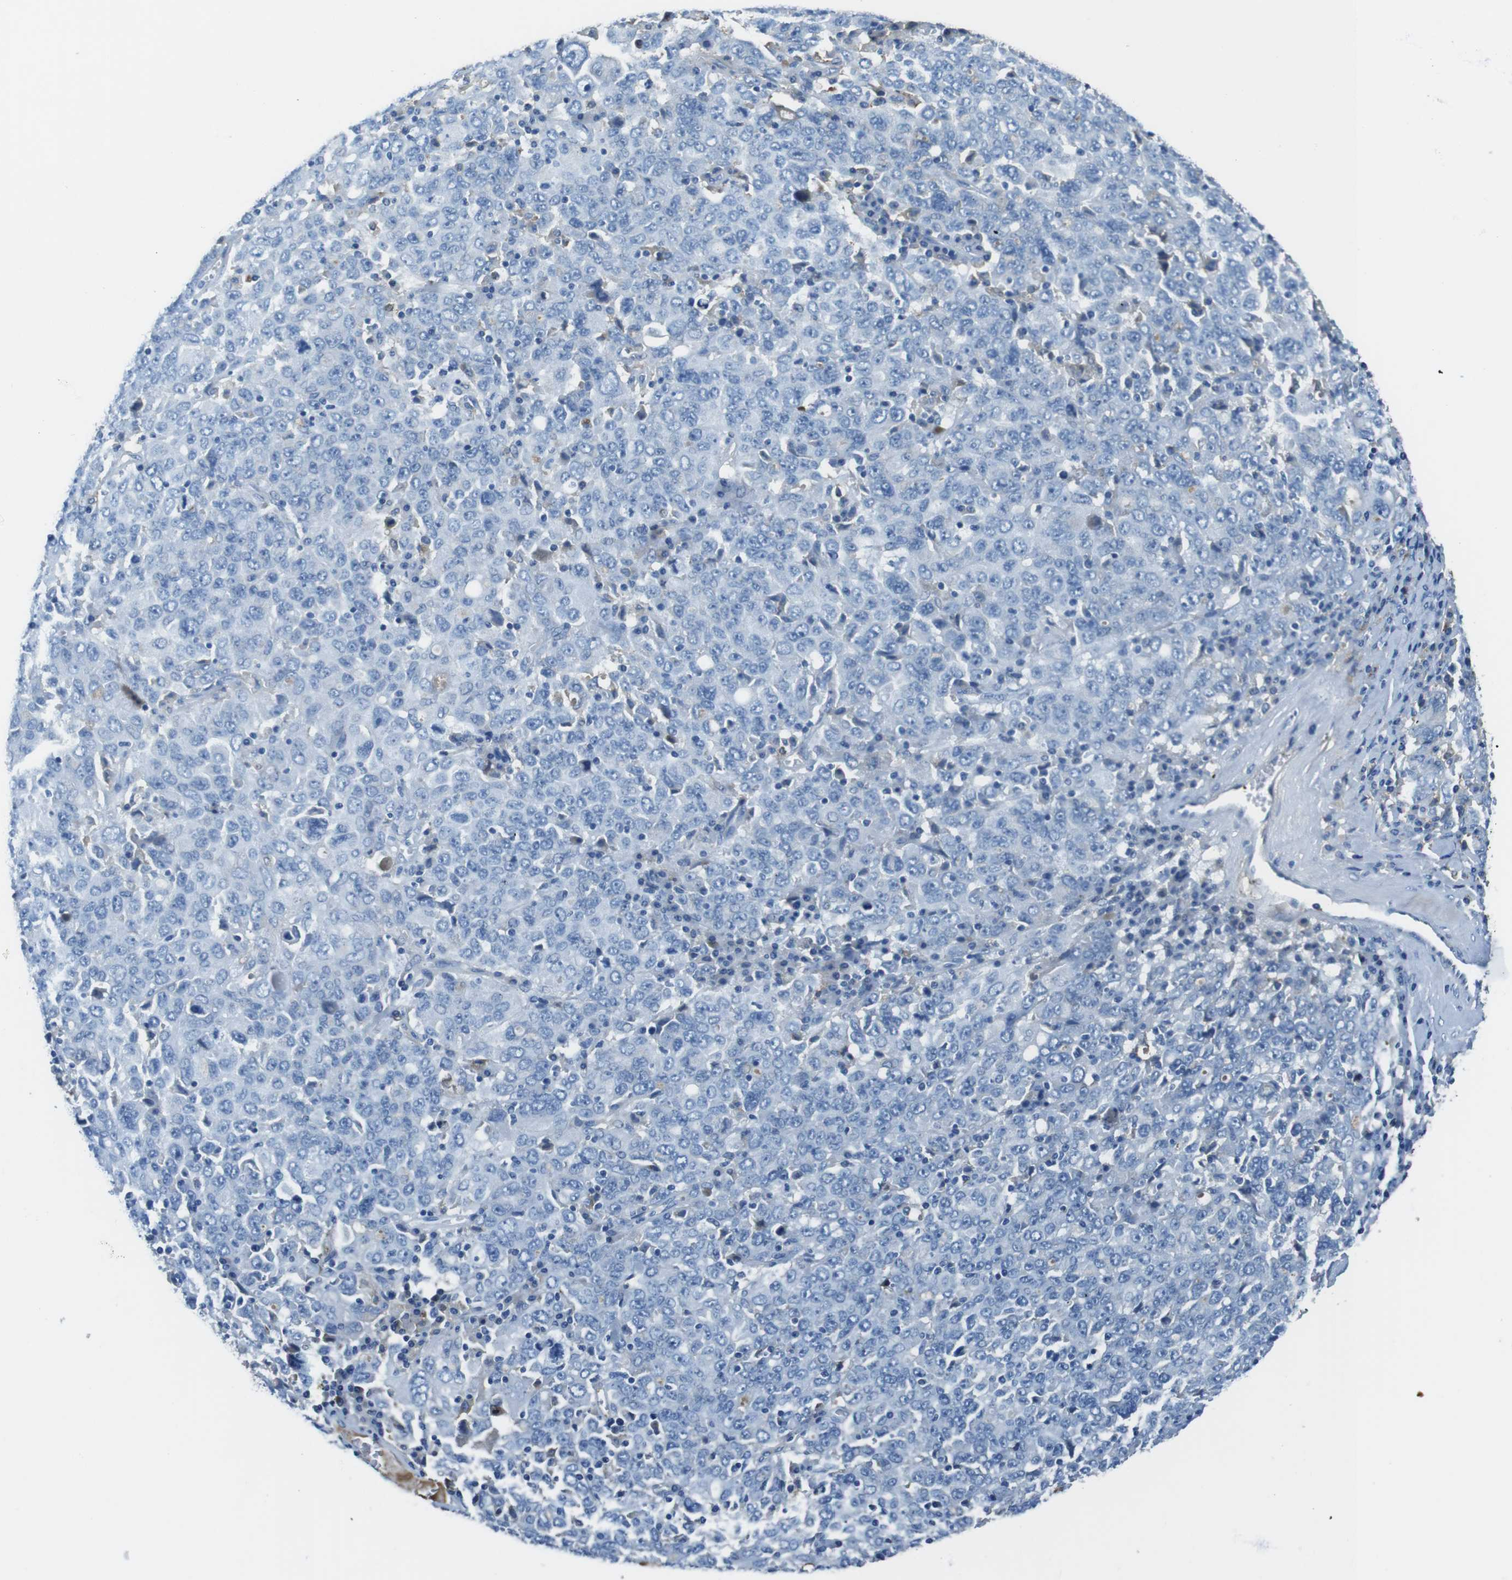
{"staining": {"intensity": "negative", "quantity": "none", "location": "none"}, "tissue": "ovarian cancer", "cell_type": "Tumor cells", "image_type": "cancer", "snomed": [{"axis": "morphology", "description": "Carcinoma, endometroid"}, {"axis": "topography", "description": "Ovary"}], "caption": "The micrograph demonstrates no staining of tumor cells in ovarian cancer (endometroid carcinoma). (Brightfield microscopy of DAB (3,3'-diaminobenzidine) immunohistochemistry at high magnification).", "gene": "TMPRSS15", "patient": {"sex": "female", "age": 62}}